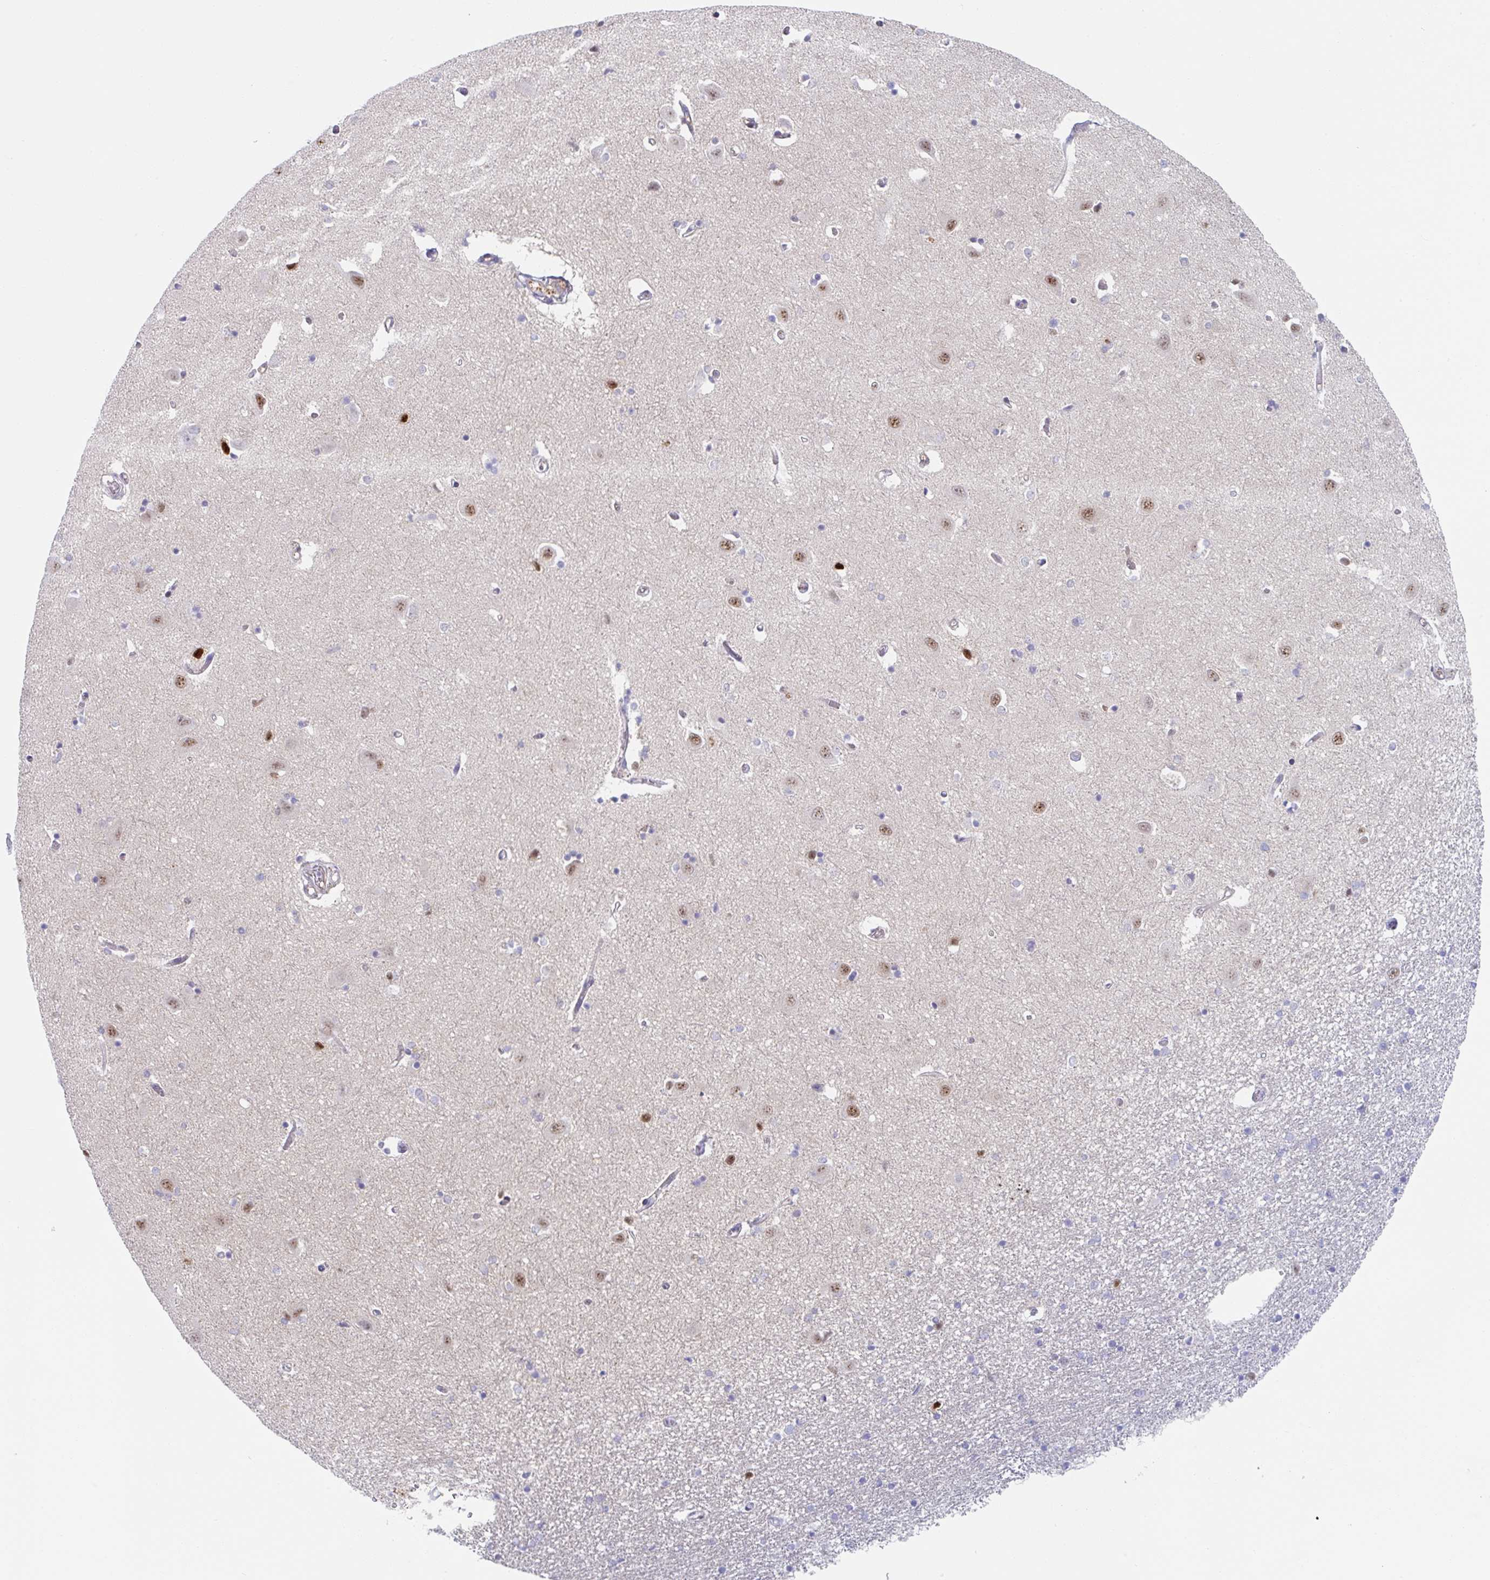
{"staining": {"intensity": "negative", "quantity": "none", "location": "none"}, "tissue": "caudate", "cell_type": "Glial cells", "image_type": "normal", "snomed": [{"axis": "morphology", "description": "Normal tissue, NOS"}, {"axis": "topography", "description": "Lateral ventricle wall"}, {"axis": "topography", "description": "Hippocampus"}], "caption": "Immunohistochemistry histopathology image of benign caudate: caudate stained with DAB (3,3'-diaminobenzidine) shows no significant protein expression in glial cells.", "gene": "AMPD2", "patient": {"sex": "female", "age": 63}}